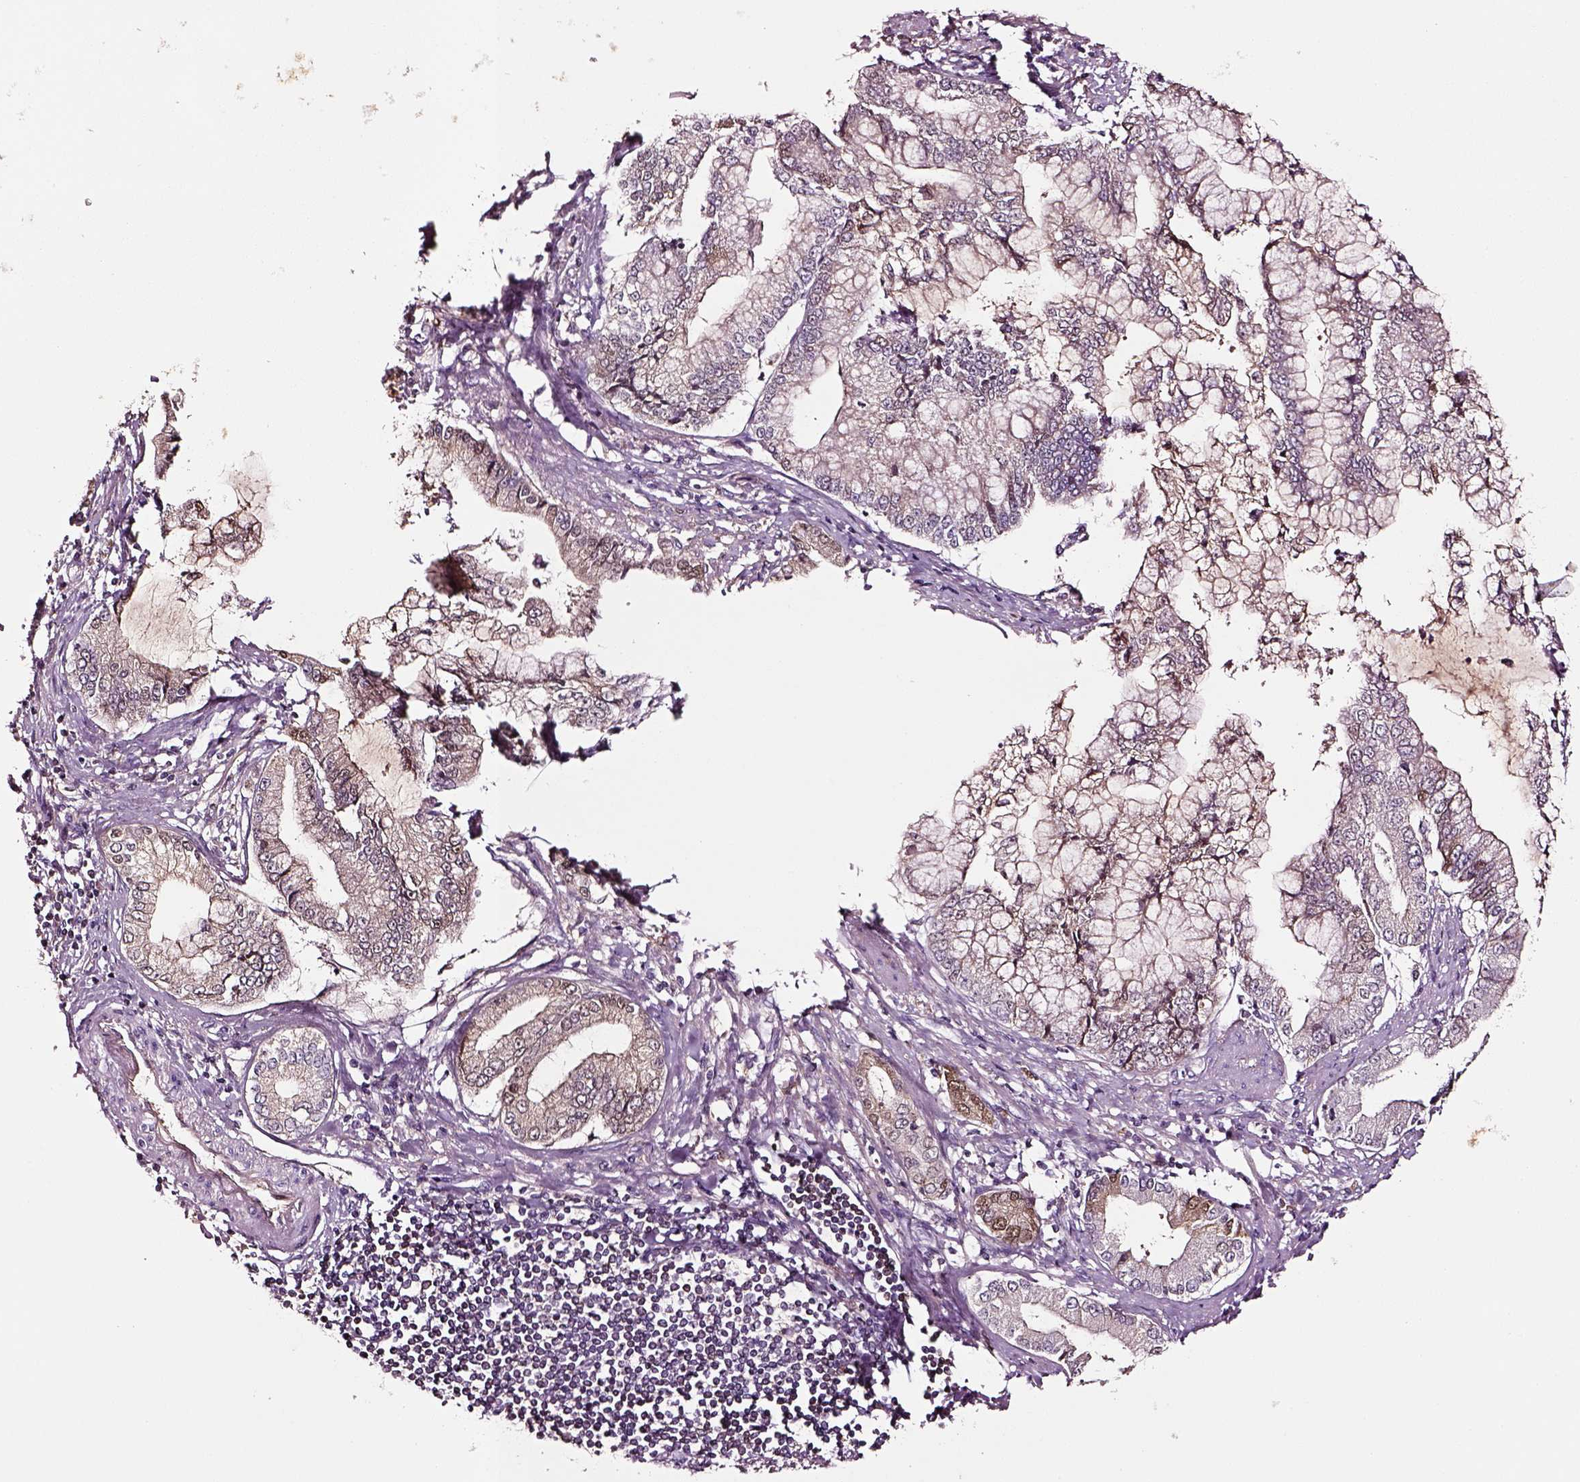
{"staining": {"intensity": "negative", "quantity": "none", "location": "none"}, "tissue": "stomach cancer", "cell_type": "Tumor cells", "image_type": "cancer", "snomed": [{"axis": "morphology", "description": "Adenocarcinoma, NOS"}, {"axis": "topography", "description": "Stomach, upper"}], "caption": "The immunohistochemistry (IHC) image has no significant positivity in tumor cells of stomach cancer tissue. (DAB (3,3'-diaminobenzidine) immunohistochemistry (IHC) with hematoxylin counter stain).", "gene": "TF", "patient": {"sex": "female", "age": 74}}